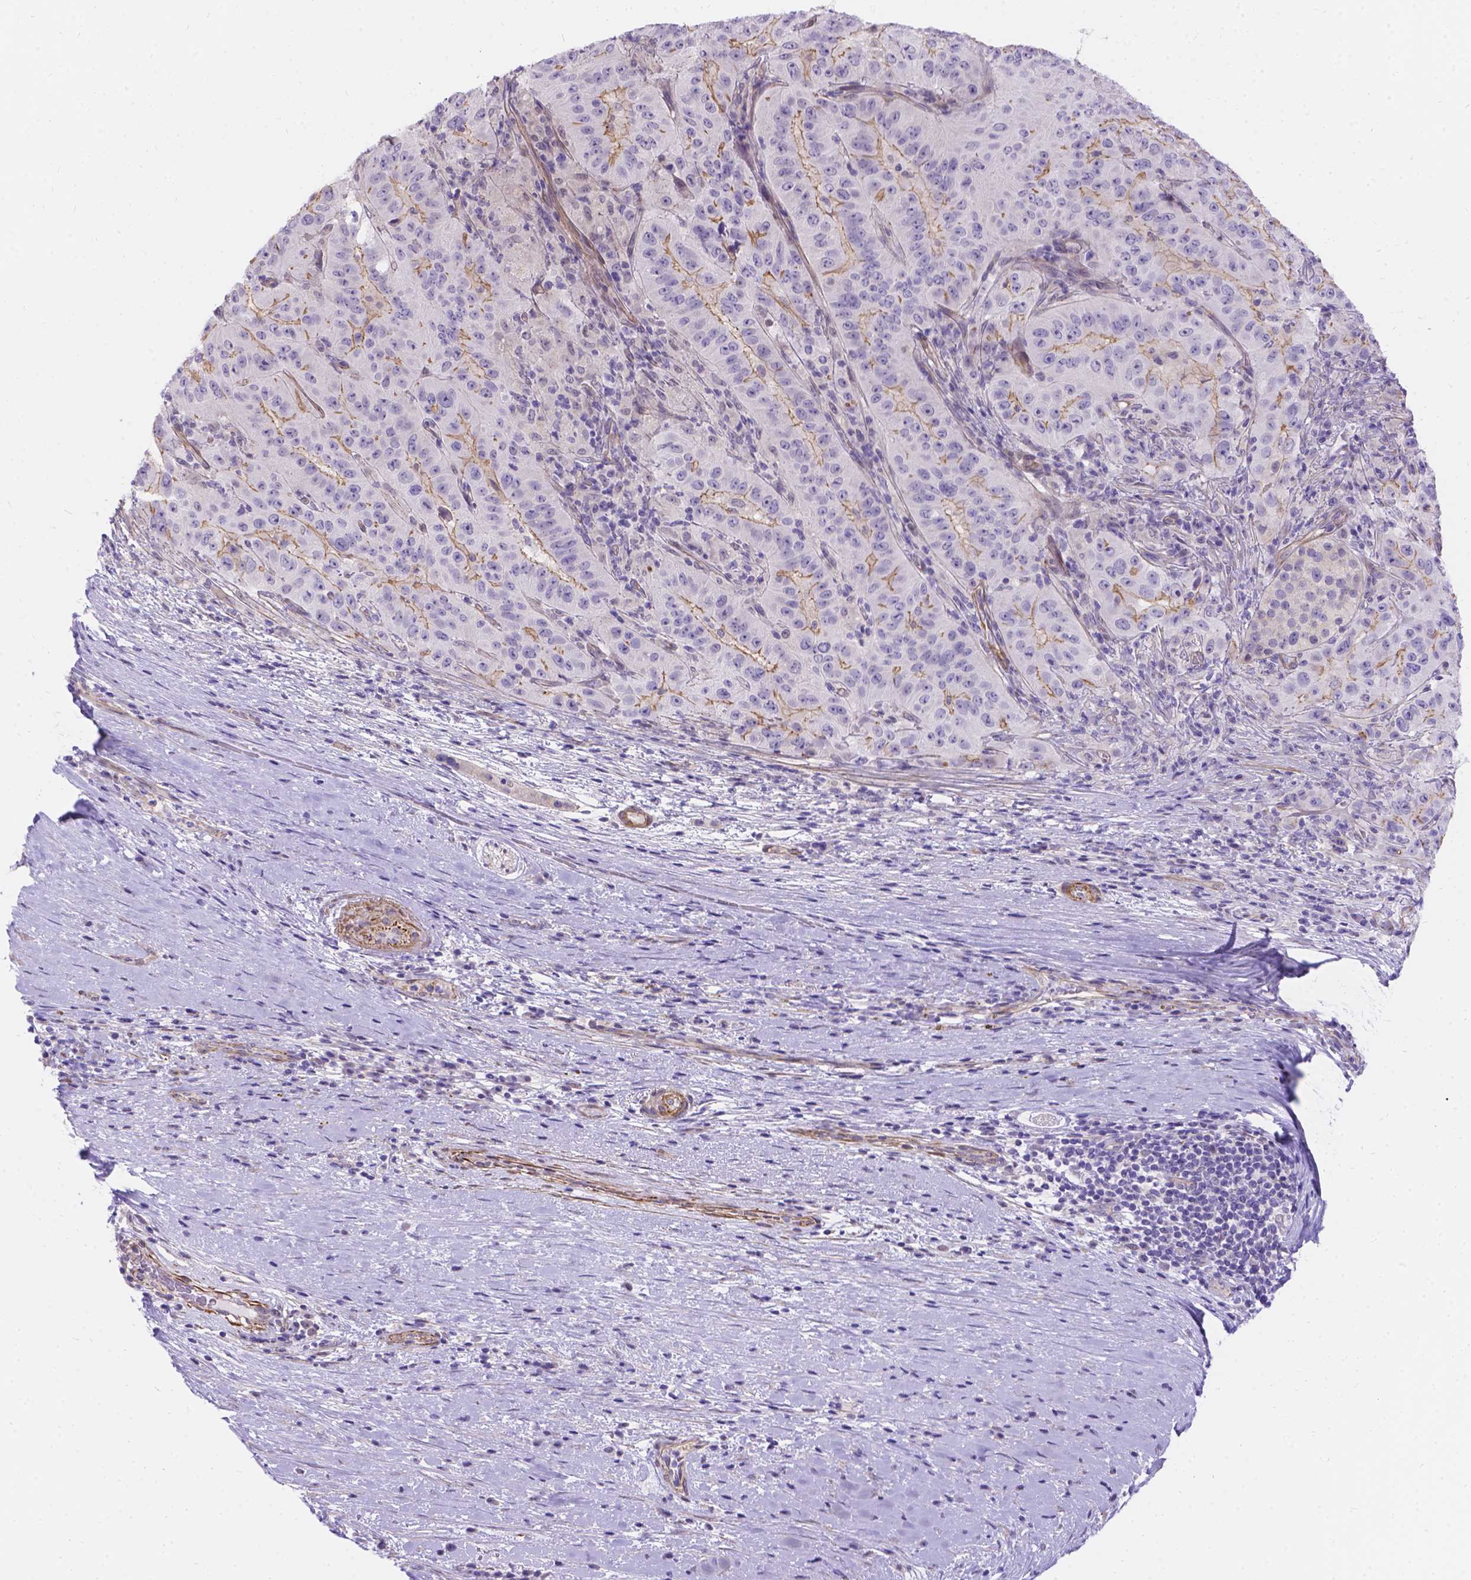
{"staining": {"intensity": "weak", "quantity": "<25%", "location": "cytoplasmic/membranous"}, "tissue": "pancreatic cancer", "cell_type": "Tumor cells", "image_type": "cancer", "snomed": [{"axis": "morphology", "description": "Adenocarcinoma, NOS"}, {"axis": "topography", "description": "Pancreas"}], "caption": "Immunohistochemical staining of human pancreatic cancer displays no significant staining in tumor cells.", "gene": "PALS1", "patient": {"sex": "male", "age": 63}}